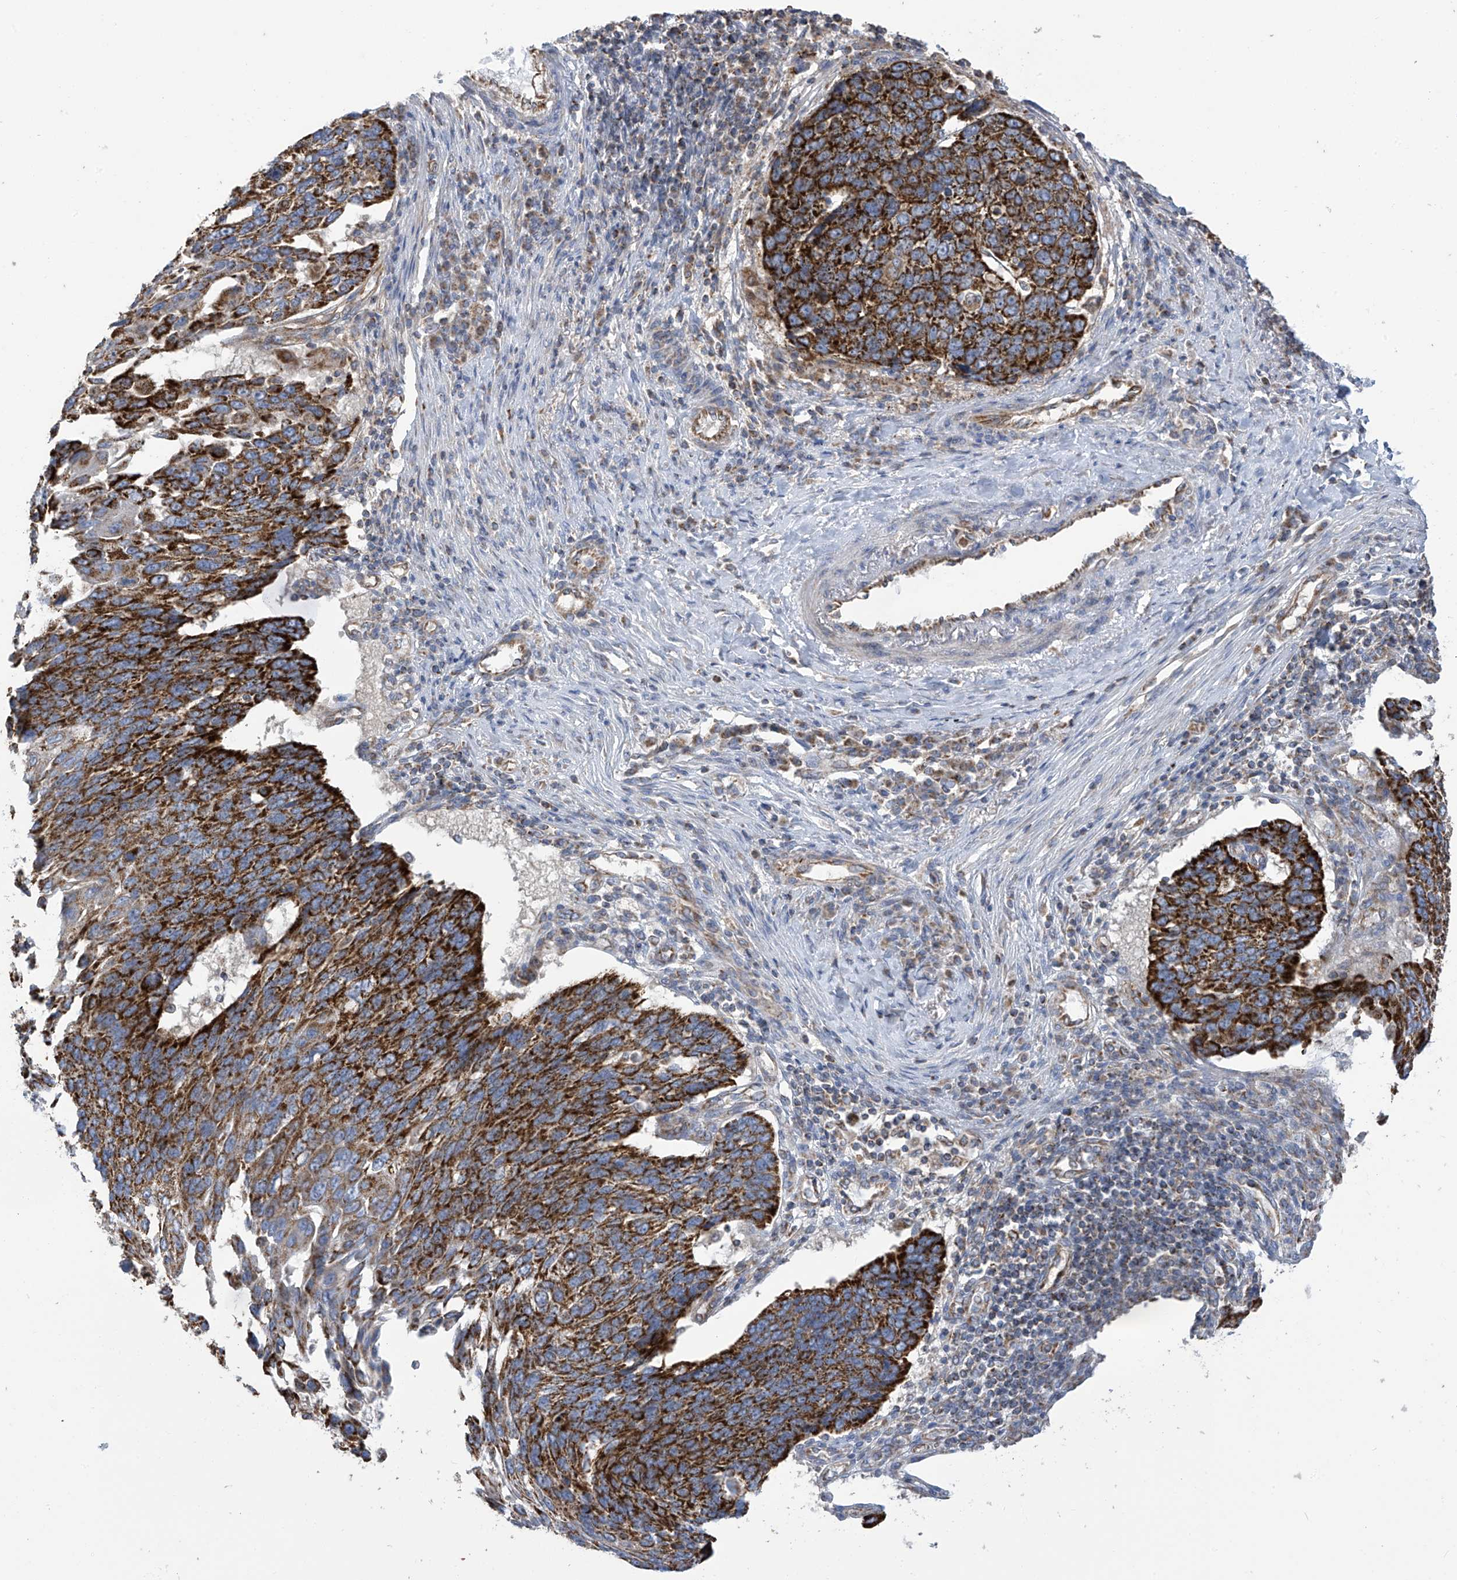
{"staining": {"intensity": "strong", "quantity": ">75%", "location": "cytoplasmic/membranous"}, "tissue": "lung cancer", "cell_type": "Tumor cells", "image_type": "cancer", "snomed": [{"axis": "morphology", "description": "Squamous cell carcinoma, NOS"}, {"axis": "topography", "description": "Lung"}], "caption": "An IHC photomicrograph of neoplastic tissue is shown. Protein staining in brown labels strong cytoplasmic/membranous positivity in lung cancer (squamous cell carcinoma) within tumor cells. (Stains: DAB (3,3'-diaminobenzidine) in brown, nuclei in blue, Microscopy: brightfield microscopy at high magnification).", "gene": "PNPT1", "patient": {"sex": "male", "age": 66}}